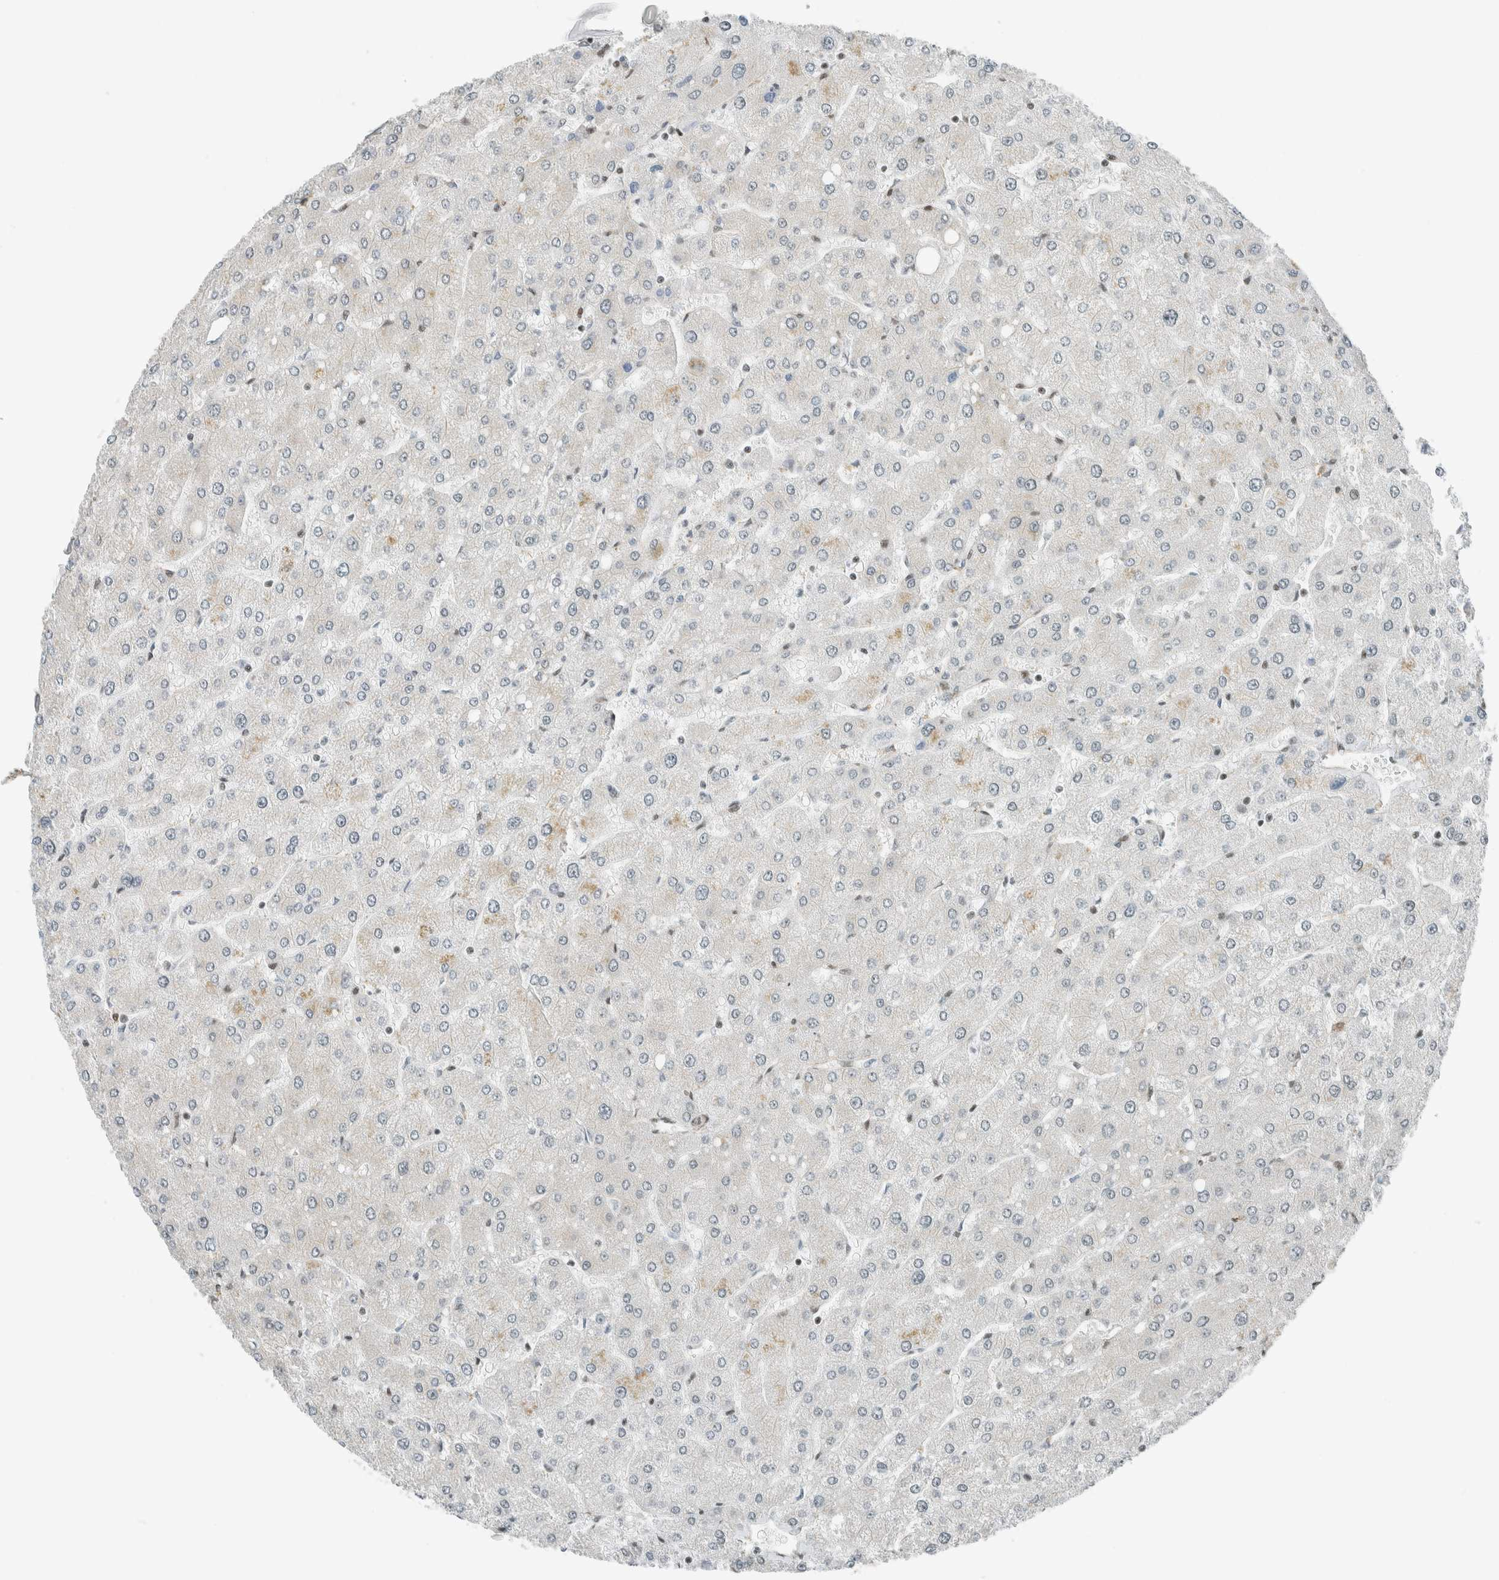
{"staining": {"intensity": "moderate", "quantity": ">75%", "location": "cytoplasmic/membranous,nuclear"}, "tissue": "liver", "cell_type": "Cholangiocytes", "image_type": "normal", "snomed": [{"axis": "morphology", "description": "Normal tissue, NOS"}, {"axis": "topography", "description": "Liver"}], "caption": "A medium amount of moderate cytoplasmic/membranous,nuclear staining is present in approximately >75% of cholangiocytes in unremarkable liver.", "gene": "NIBAN2", "patient": {"sex": "male", "age": 55}}